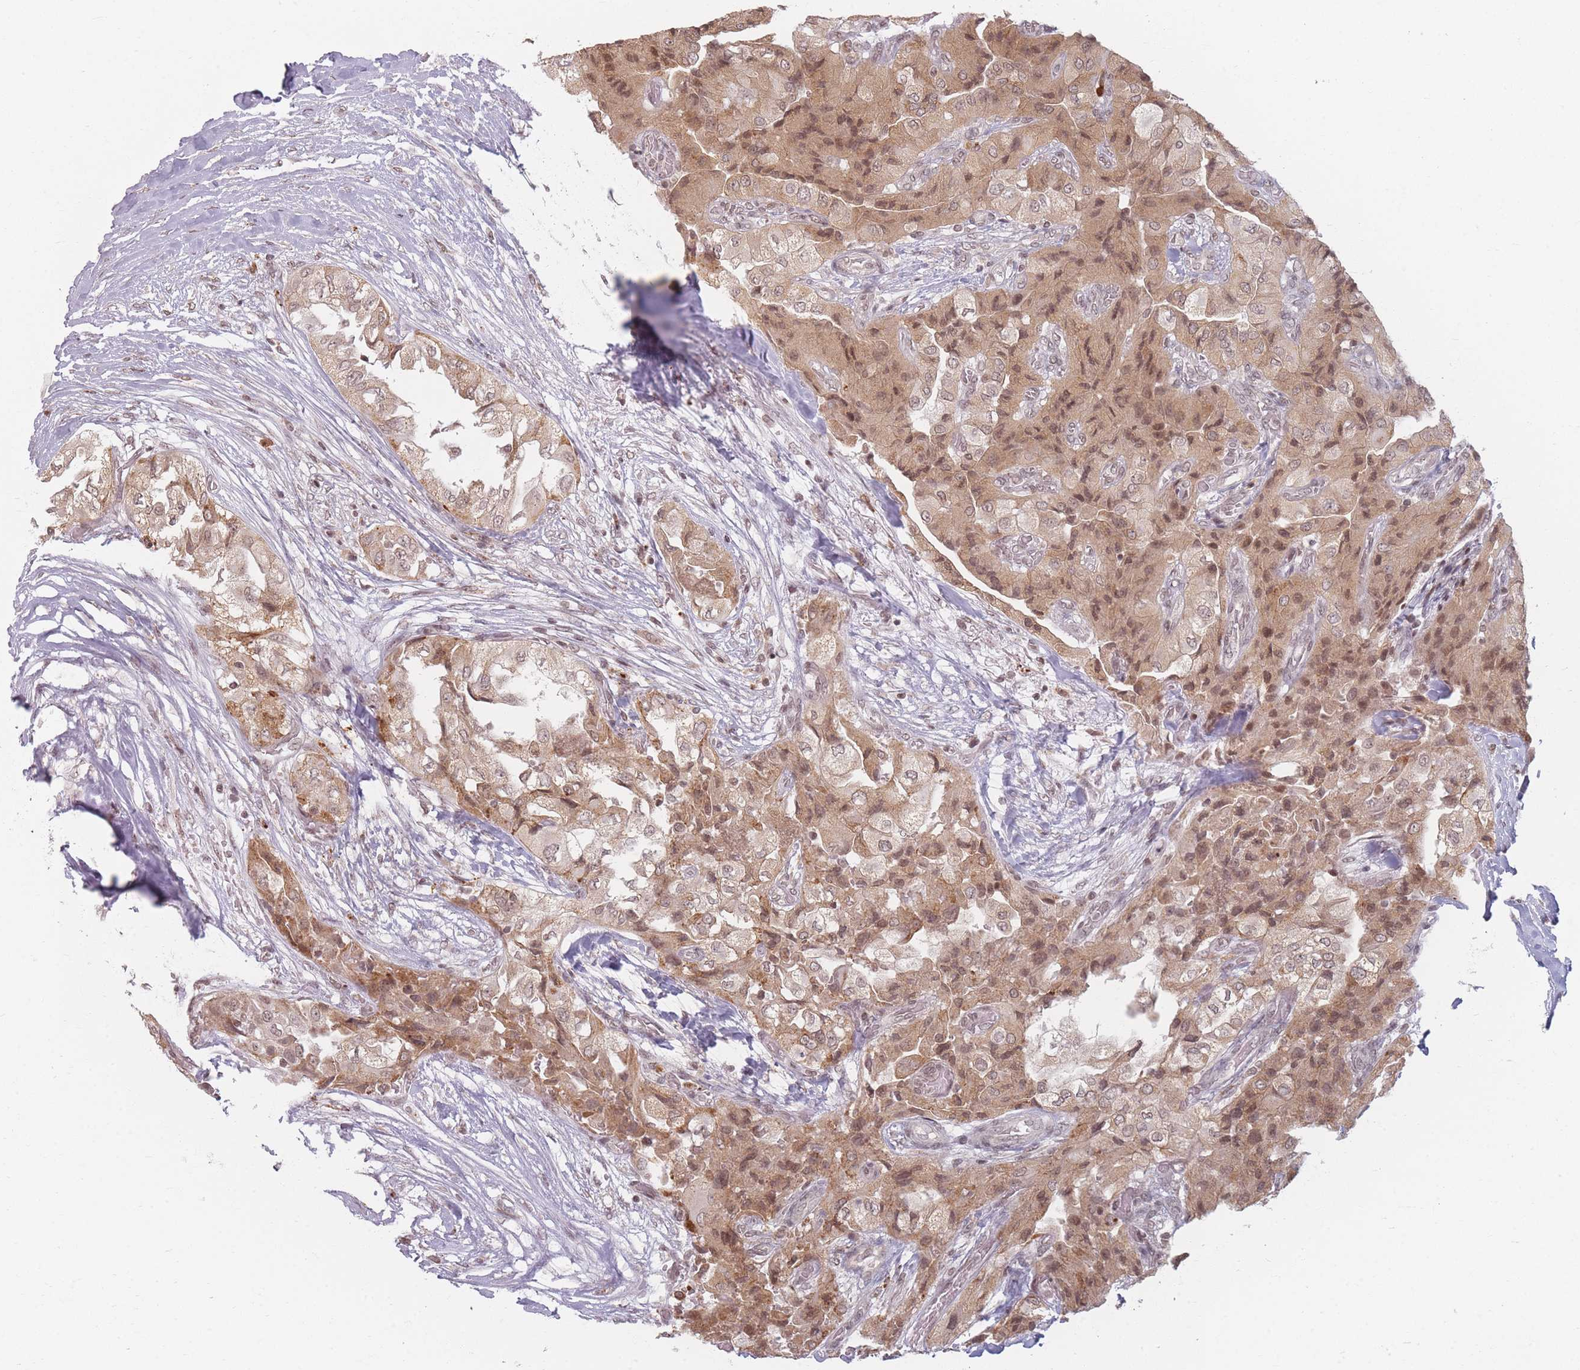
{"staining": {"intensity": "moderate", "quantity": ">75%", "location": "cytoplasmic/membranous,nuclear"}, "tissue": "head and neck cancer", "cell_type": "Tumor cells", "image_type": "cancer", "snomed": [{"axis": "morphology", "description": "Adenocarcinoma, NOS"}, {"axis": "topography", "description": "Head-Neck"}], "caption": "IHC micrograph of neoplastic tissue: human head and neck cancer (adenocarcinoma) stained using immunohistochemistry (IHC) reveals medium levels of moderate protein expression localized specifically in the cytoplasmic/membranous and nuclear of tumor cells, appearing as a cytoplasmic/membranous and nuclear brown color.", "gene": "SPATA45", "patient": {"sex": "male", "age": 66}}